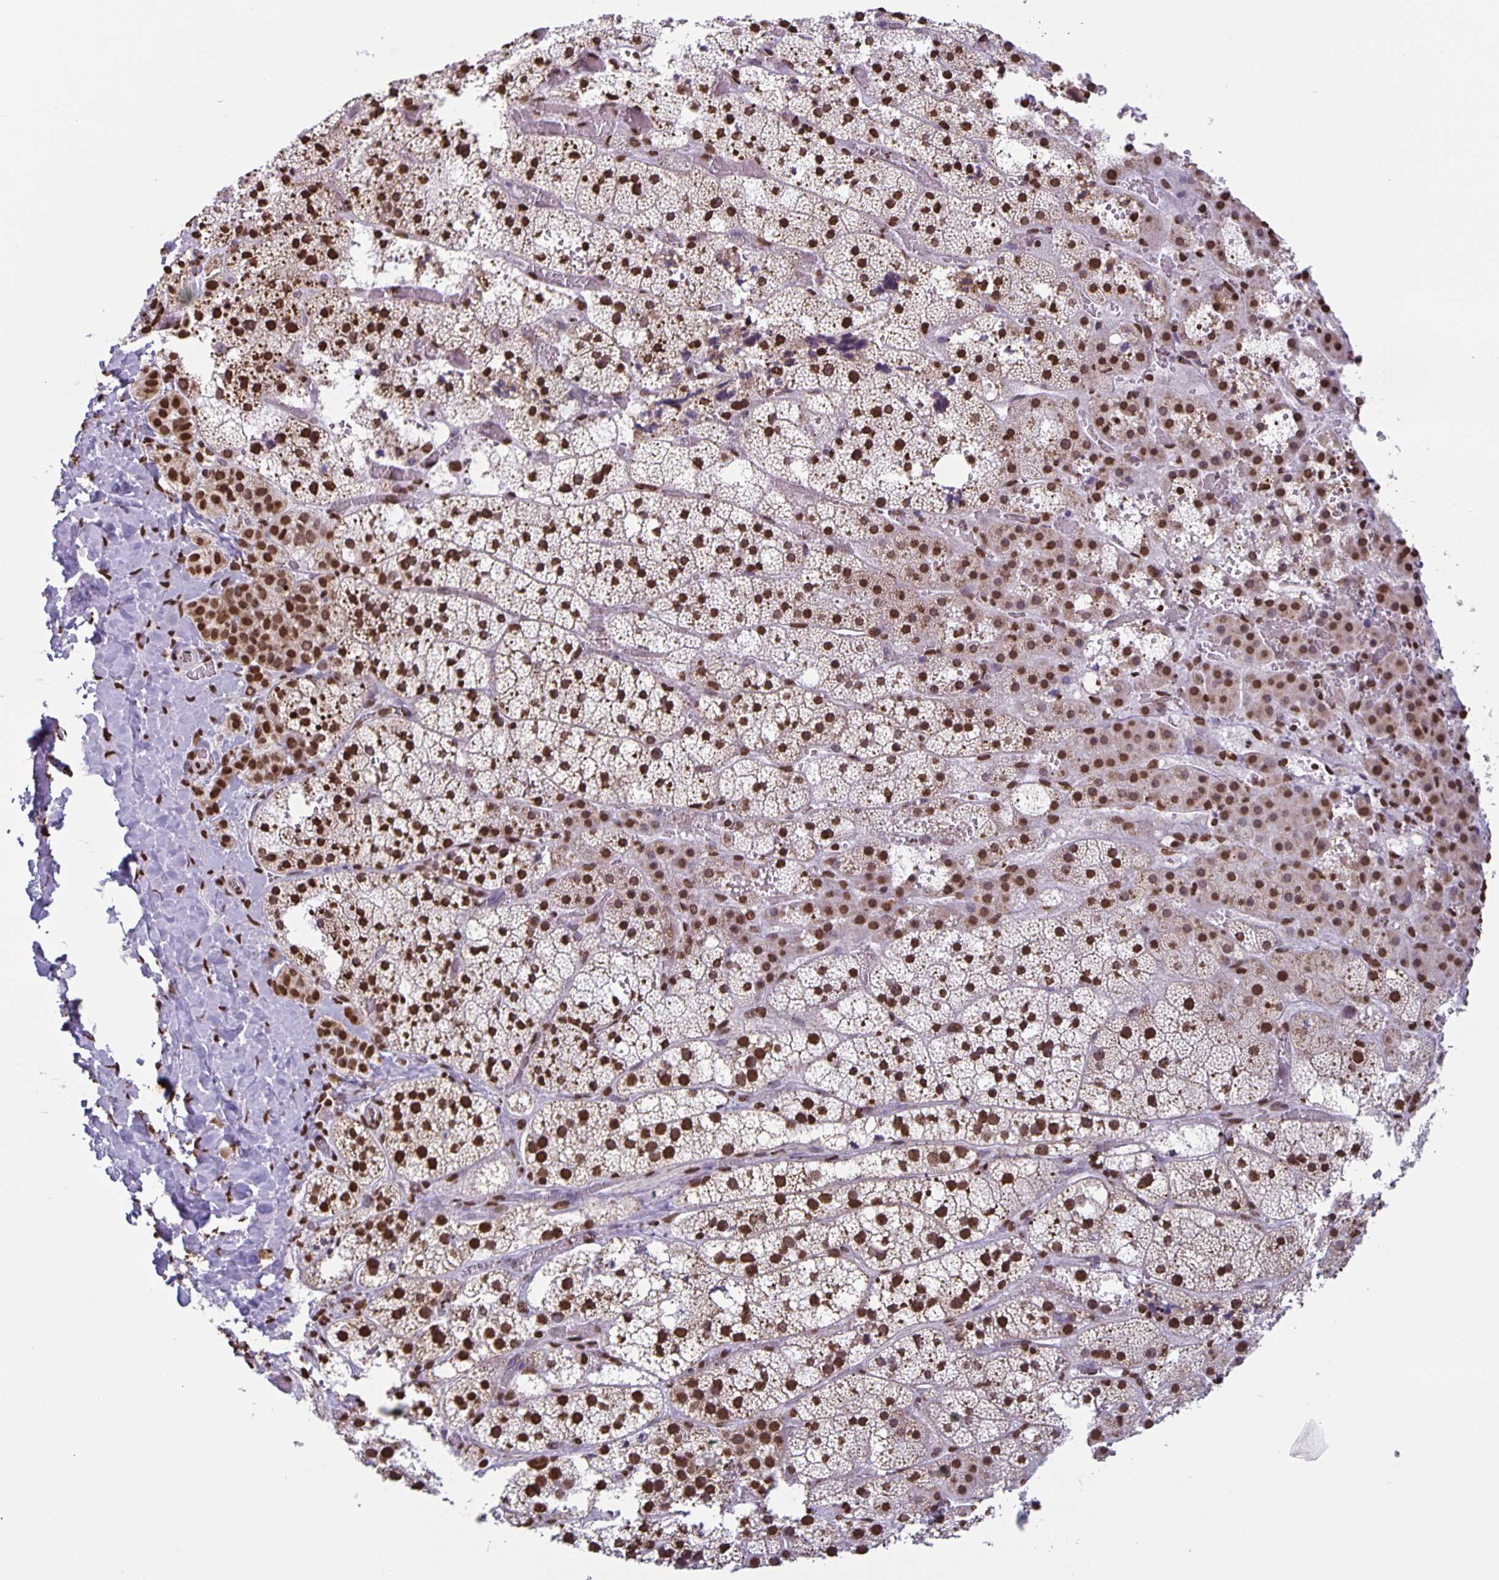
{"staining": {"intensity": "strong", "quantity": ">75%", "location": "nuclear"}, "tissue": "adrenal gland", "cell_type": "Glandular cells", "image_type": "normal", "snomed": [{"axis": "morphology", "description": "Normal tissue, NOS"}, {"axis": "topography", "description": "Adrenal gland"}], "caption": "This is a photomicrograph of immunohistochemistry (IHC) staining of unremarkable adrenal gland, which shows strong positivity in the nuclear of glandular cells.", "gene": "DUT", "patient": {"sex": "male", "age": 53}}